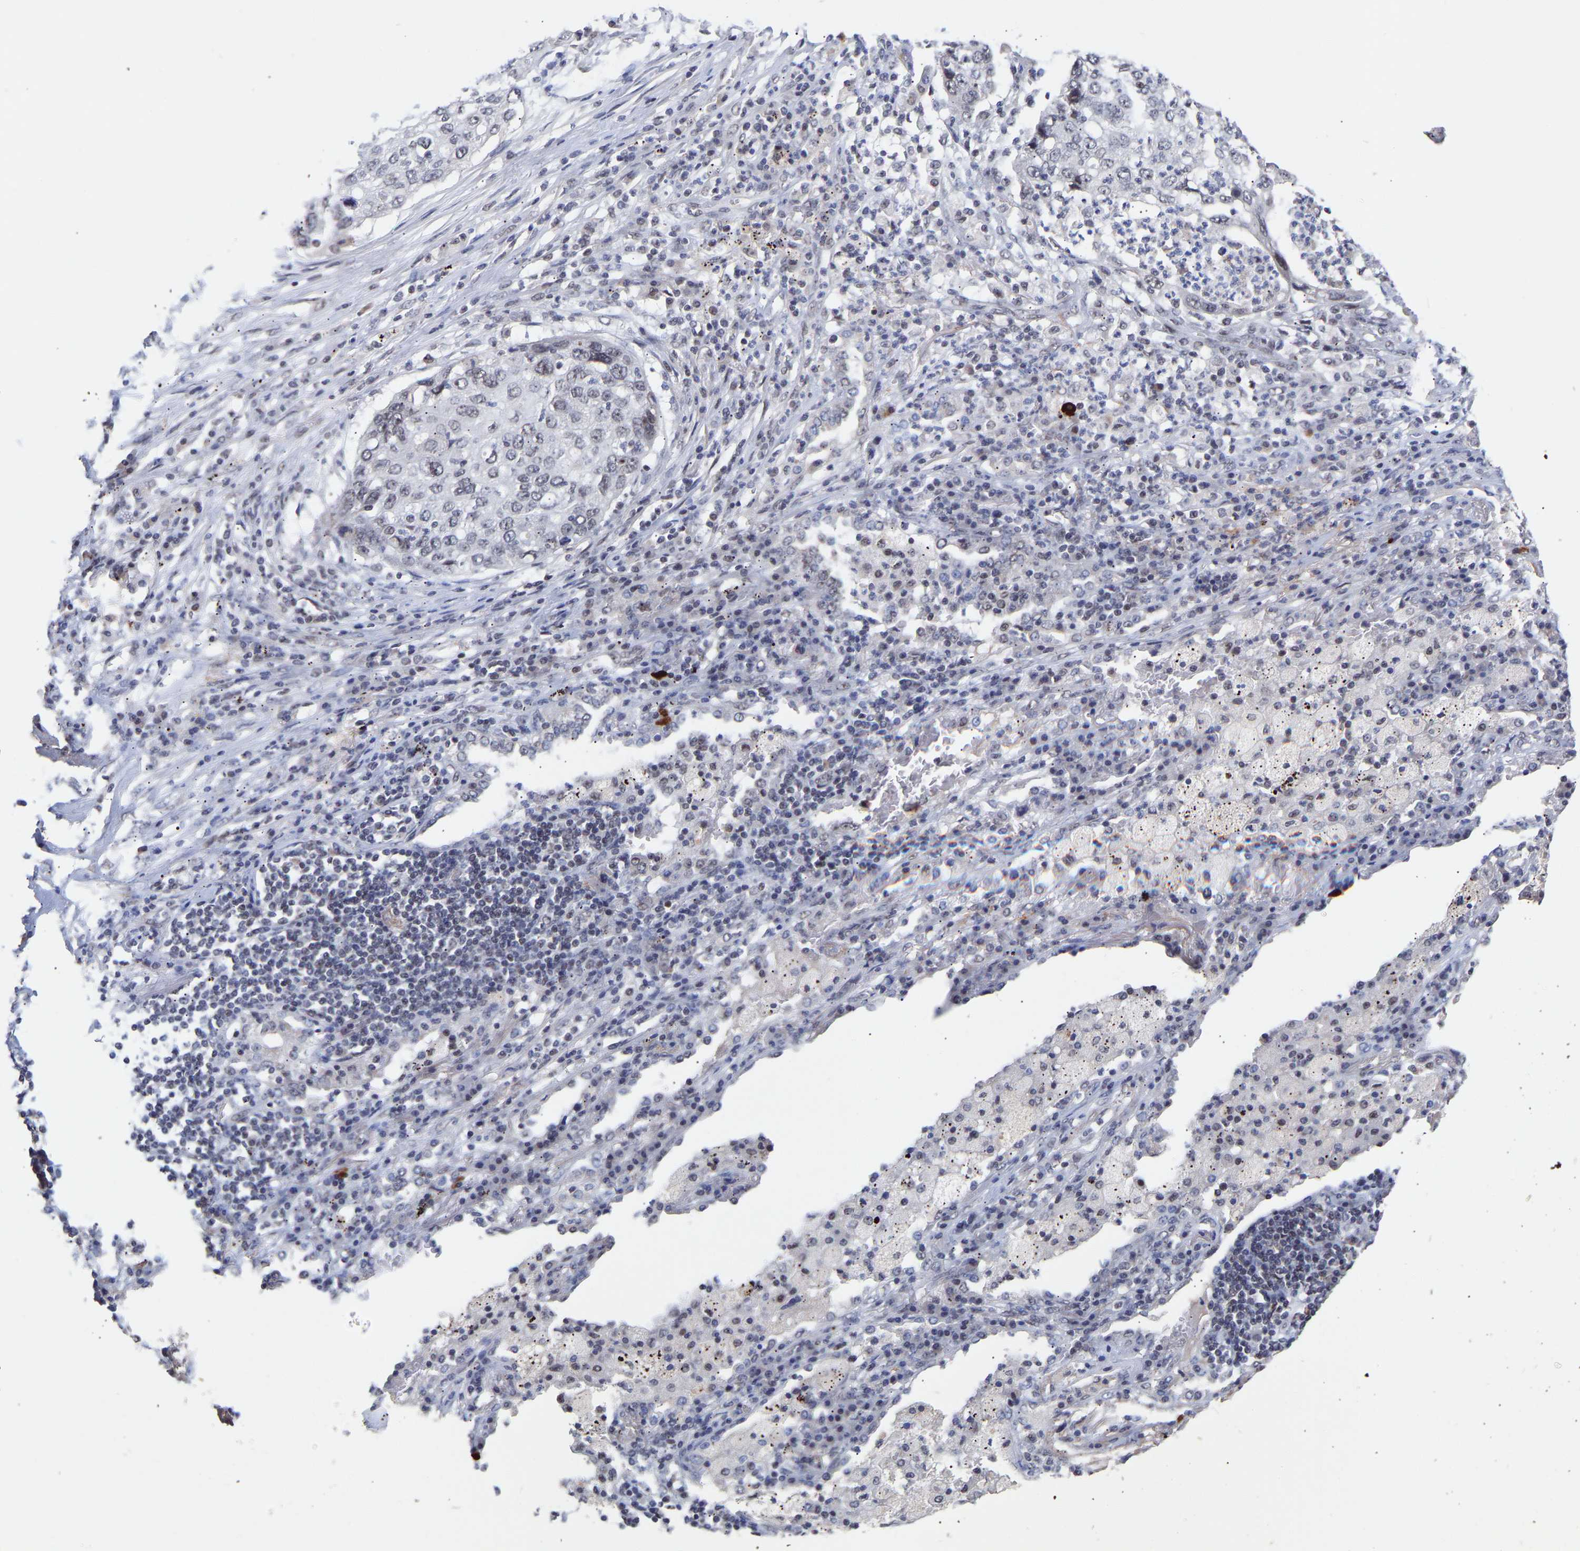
{"staining": {"intensity": "negative", "quantity": "none", "location": "none"}, "tissue": "lung cancer", "cell_type": "Tumor cells", "image_type": "cancer", "snomed": [{"axis": "morphology", "description": "Squamous cell carcinoma, NOS"}, {"axis": "topography", "description": "Lung"}], "caption": "A high-resolution image shows immunohistochemistry staining of lung cancer, which displays no significant positivity in tumor cells.", "gene": "RBM15", "patient": {"sex": "female", "age": 63}}